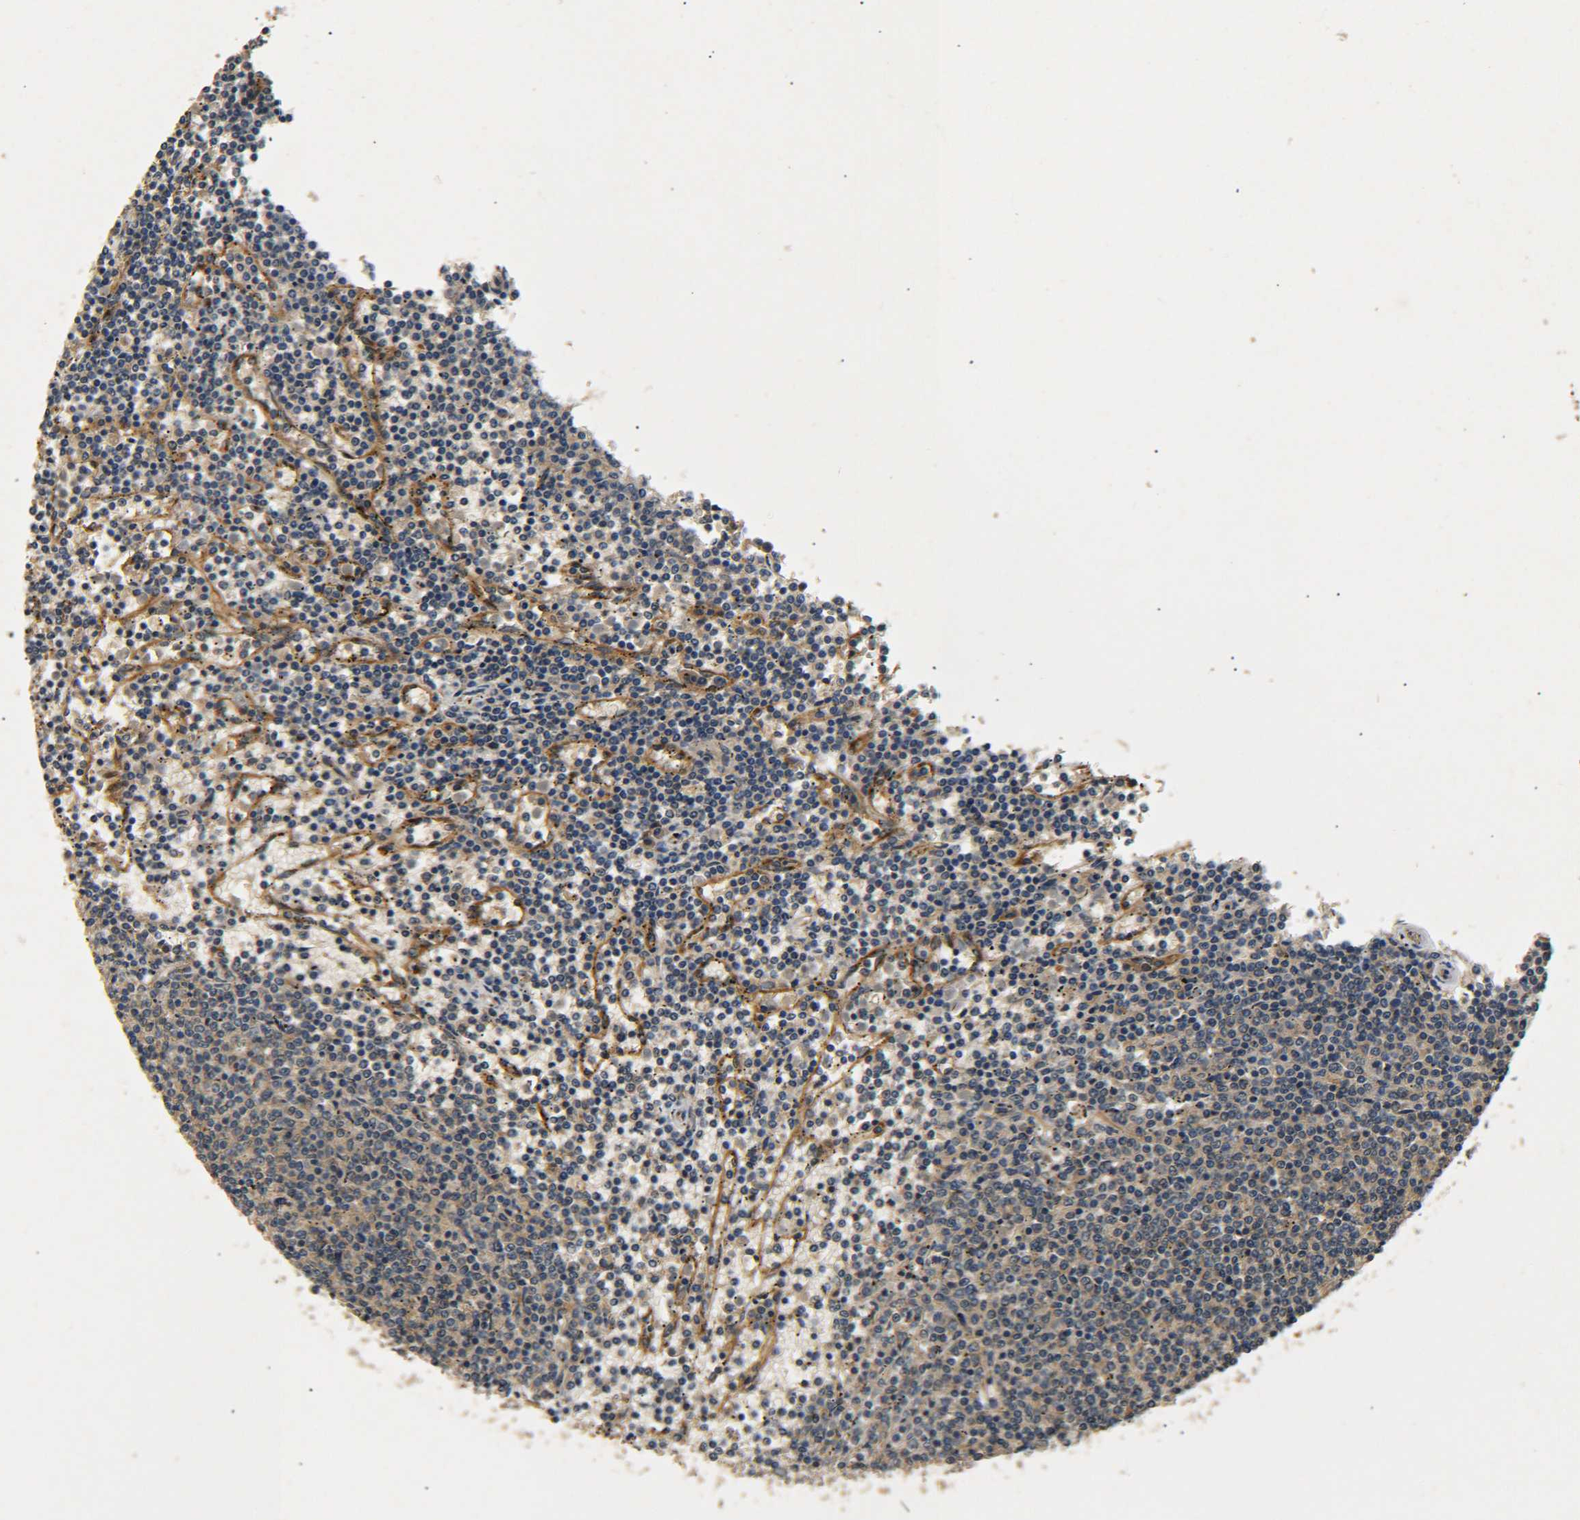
{"staining": {"intensity": "weak", "quantity": "25%-75%", "location": "cytoplasmic/membranous"}, "tissue": "lymphoma", "cell_type": "Tumor cells", "image_type": "cancer", "snomed": [{"axis": "morphology", "description": "Malignant lymphoma, non-Hodgkin's type, Low grade"}, {"axis": "topography", "description": "Spleen"}], "caption": "Lymphoma stained for a protein (brown) displays weak cytoplasmic/membranous positive expression in approximately 25%-75% of tumor cells.", "gene": "LRCH3", "patient": {"sex": "female", "age": 50}}